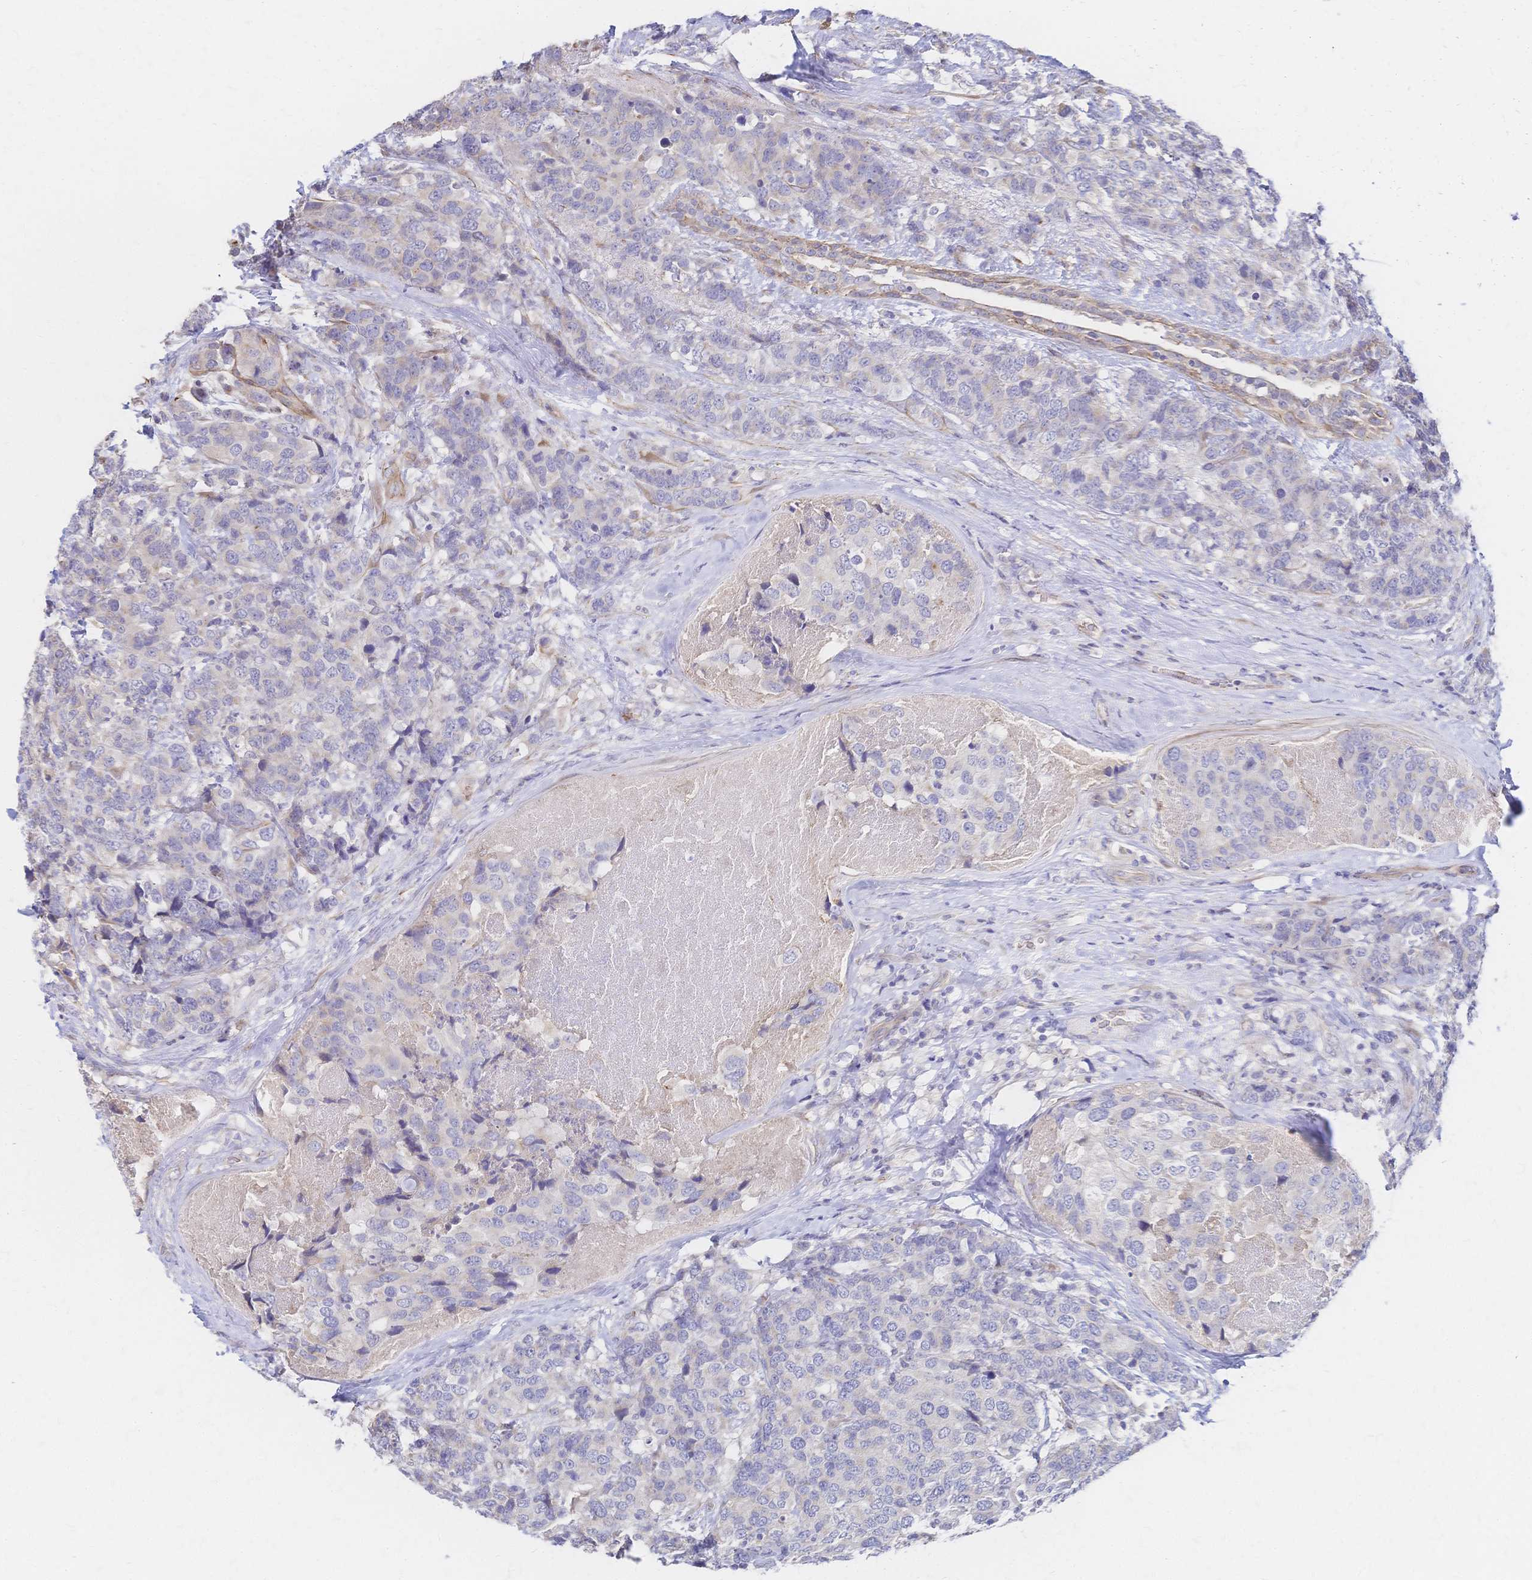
{"staining": {"intensity": "negative", "quantity": "none", "location": "none"}, "tissue": "breast cancer", "cell_type": "Tumor cells", "image_type": "cancer", "snomed": [{"axis": "morphology", "description": "Lobular carcinoma"}, {"axis": "topography", "description": "Breast"}], "caption": "Breast cancer (lobular carcinoma) was stained to show a protein in brown. There is no significant positivity in tumor cells.", "gene": "SLC5A1", "patient": {"sex": "female", "age": 59}}